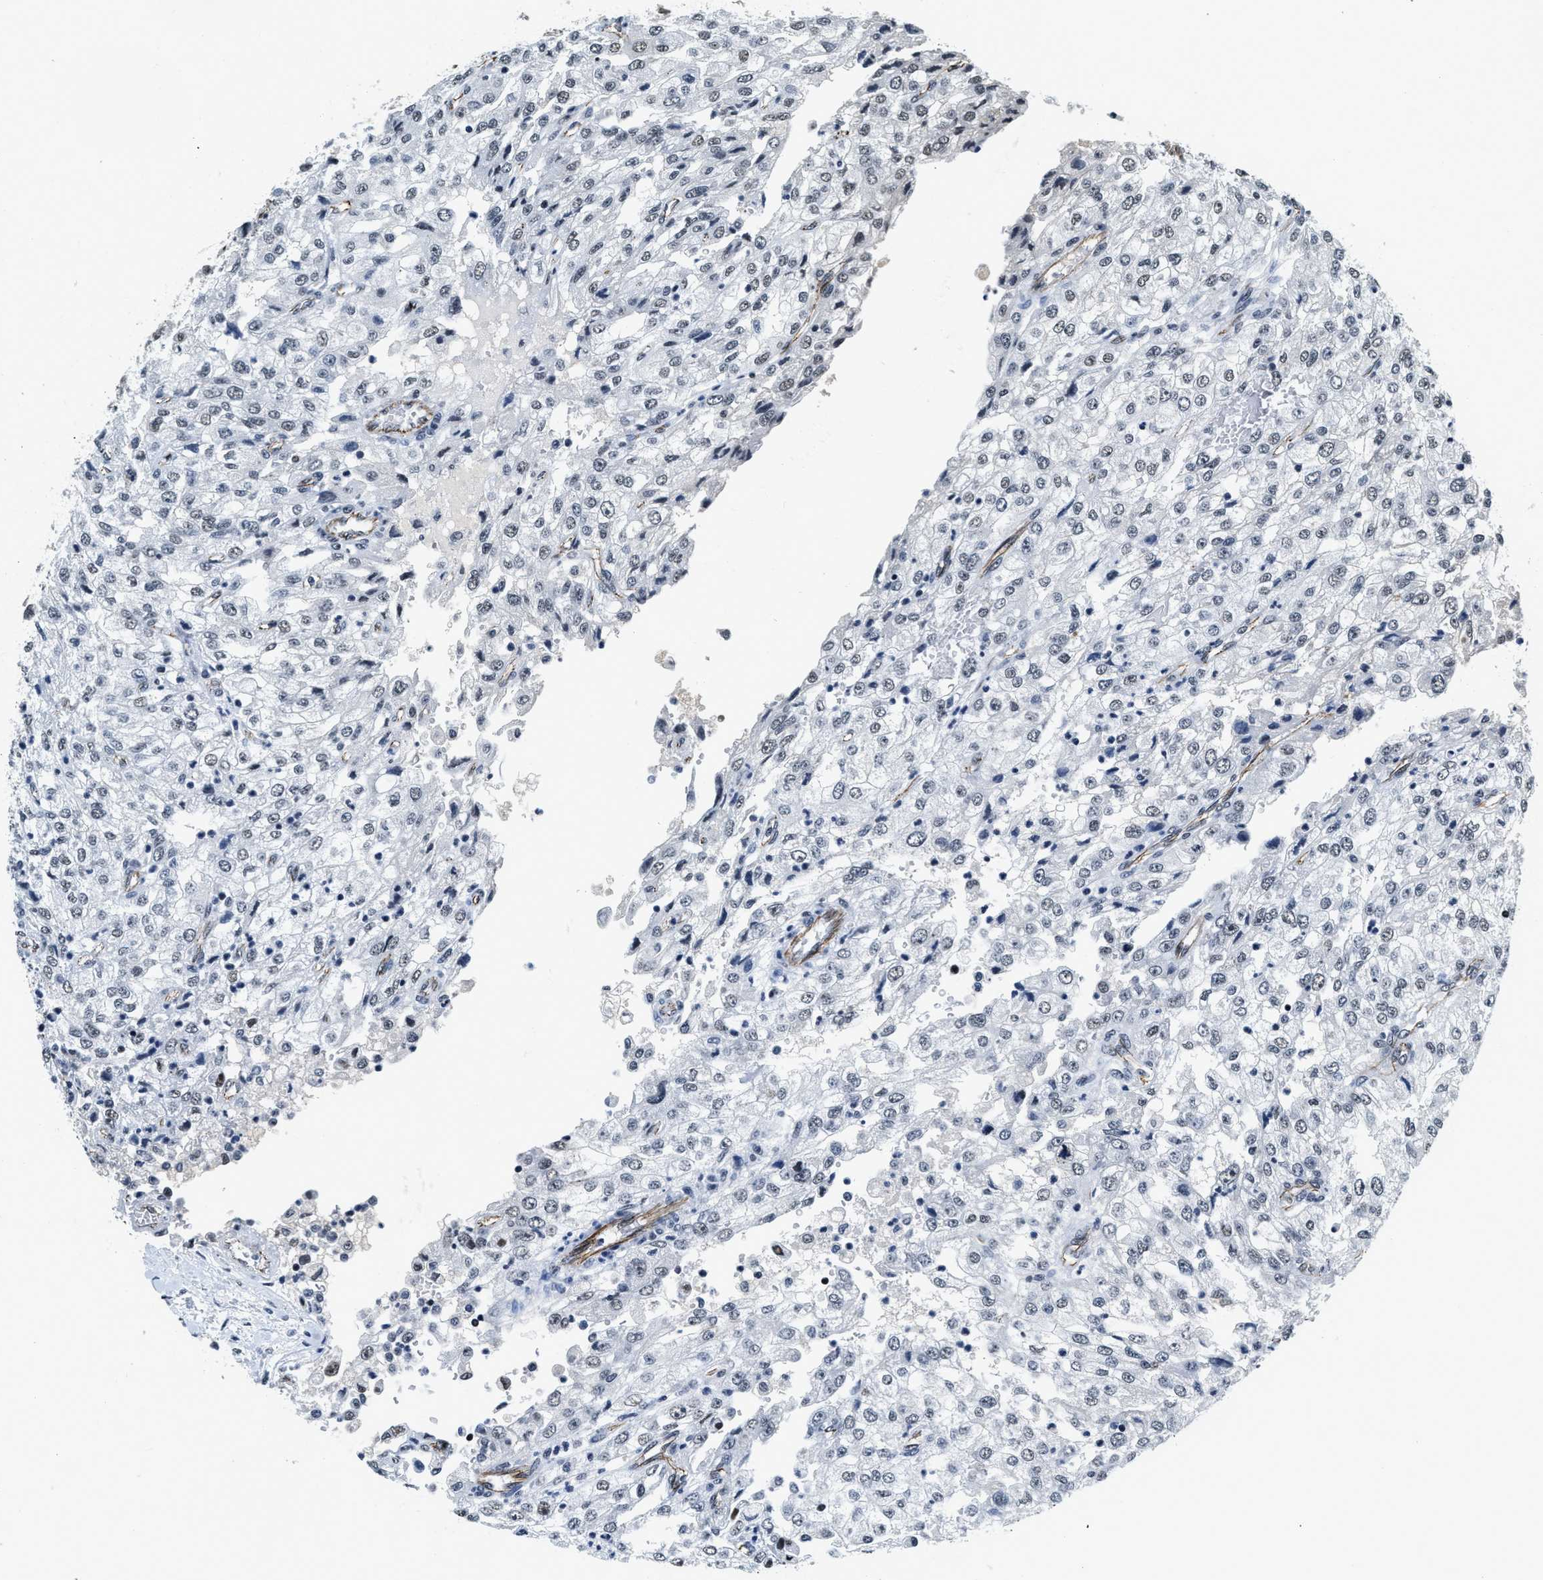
{"staining": {"intensity": "weak", "quantity": "<25%", "location": "nuclear"}, "tissue": "renal cancer", "cell_type": "Tumor cells", "image_type": "cancer", "snomed": [{"axis": "morphology", "description": "Adenocarcinoma, NOS"}, {"axis": "topography", "description": "Kidney"}], "caption": "Immunohistochemistry (IHC) of renal cancer displays no staining in tumor cells.", "gene": "CCNE1", "patient": {"sex": "female", "age": 54}}